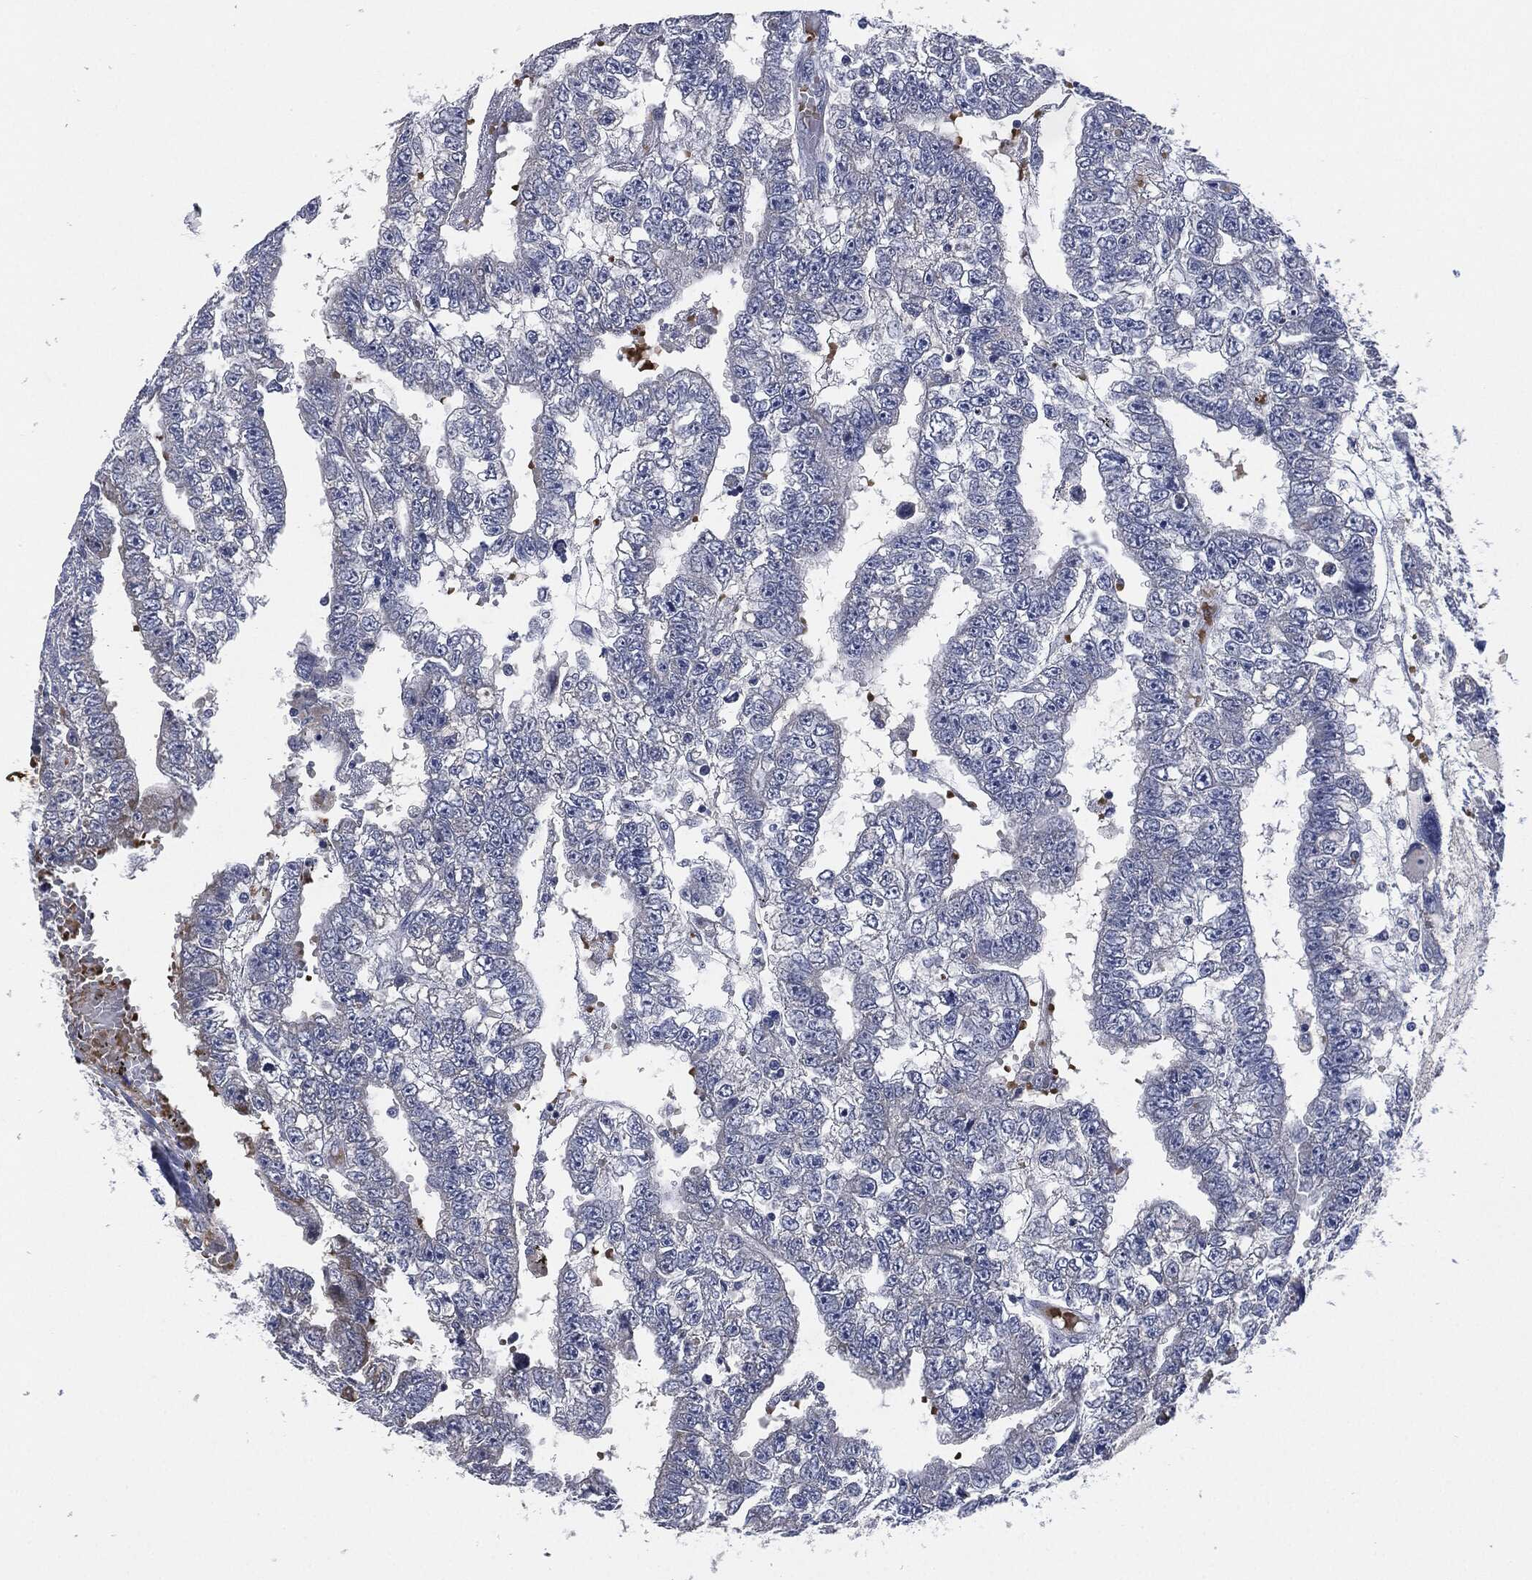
{"staining": {"intensity": "negative", "quantity": "none", "location": "none"}, "tissue": "testis cancer", "cell_type": "Tumor cells", "image_type": "cancer", "snomed": [{"axis": "morphology", "description": "Carcinoma, Embryonal, NOS"}, {"axis": "topography", "description": "Testis"}], "caption": "This is an IHC image of human testis cancer. There is no positivity in tumor cells.", "gene": "SIGLEC9", "patient": {"sex": "male", "age": 25}}